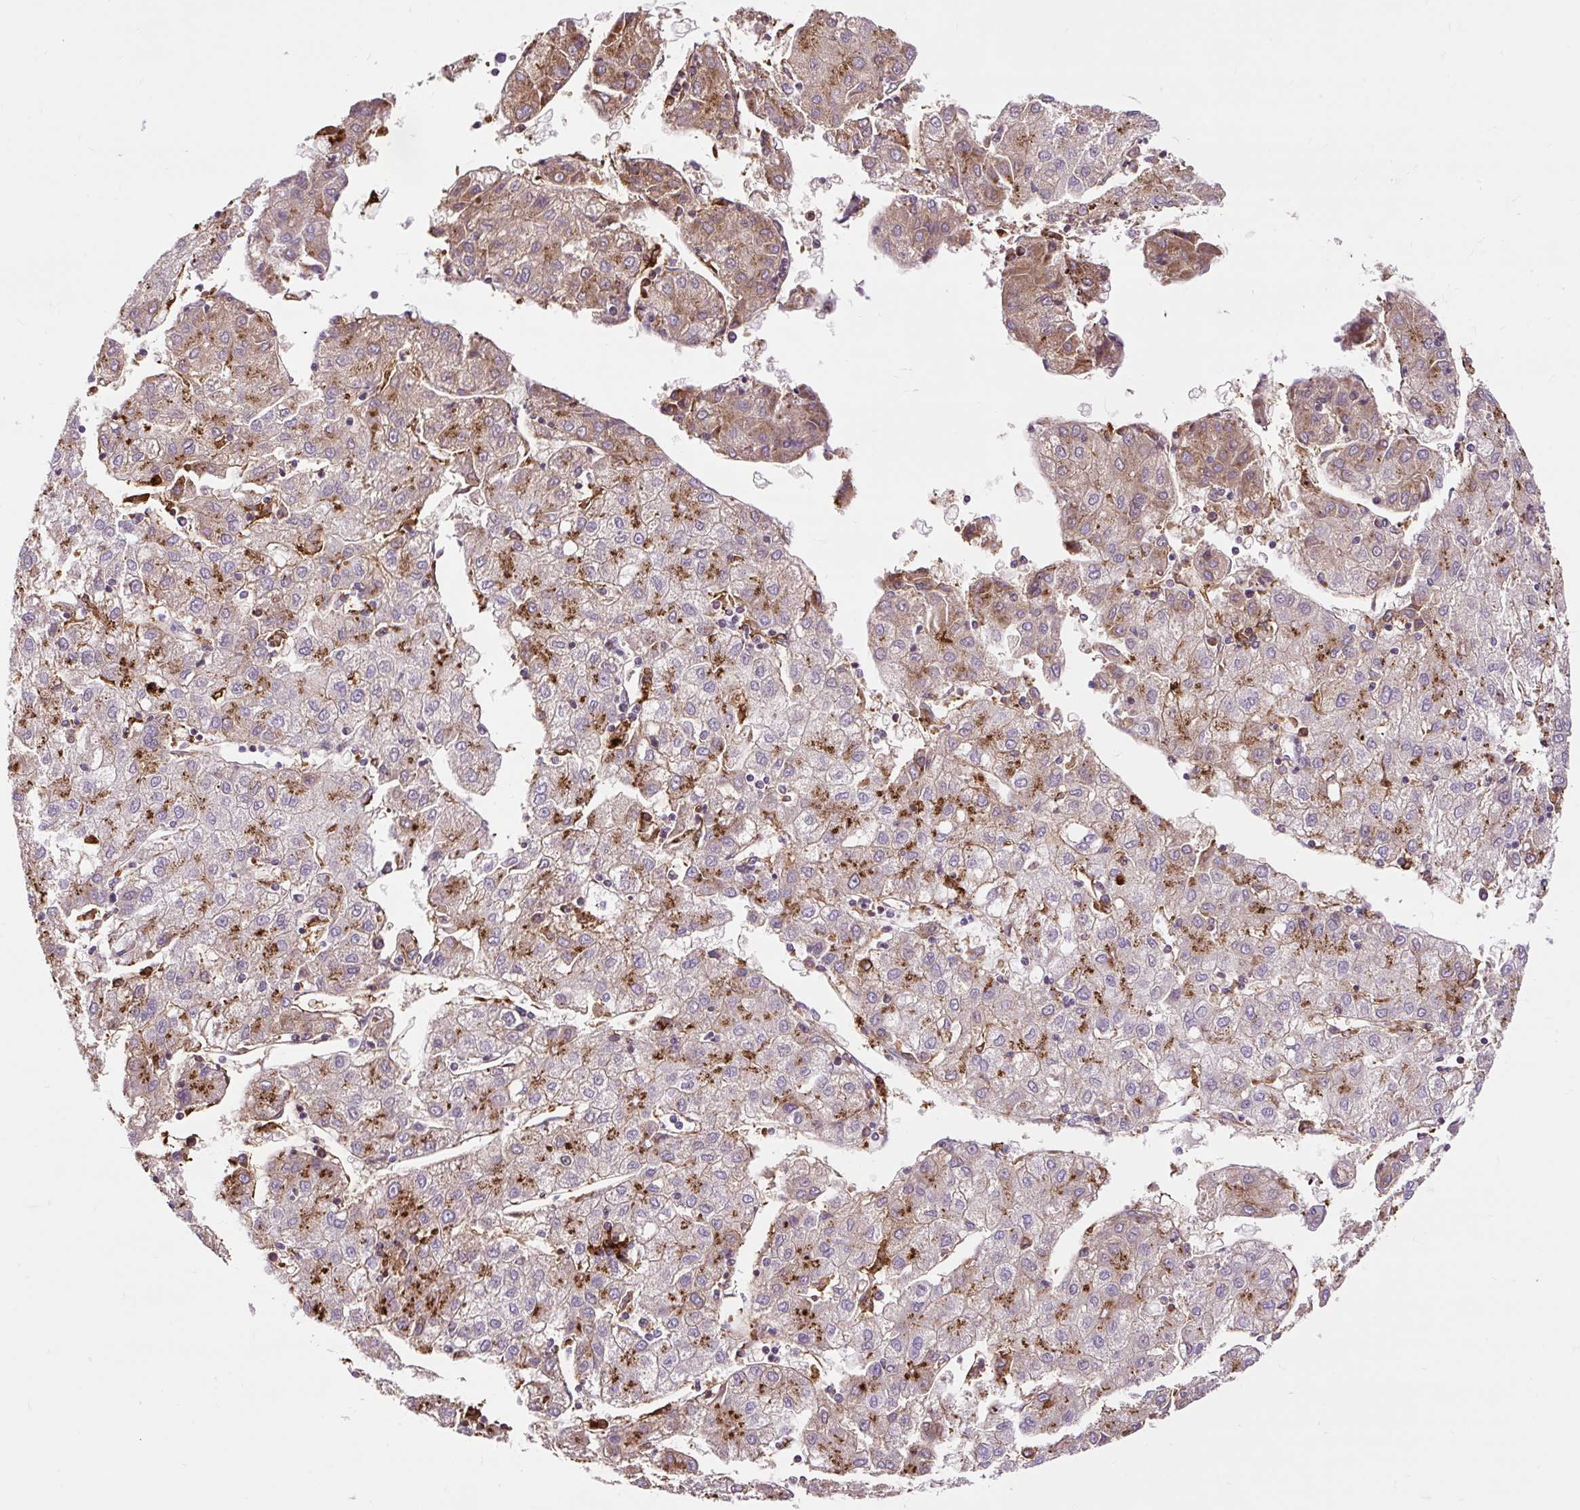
{"staining": {"intensity": "moderate", "quantity": "25%-75%", "location": "cytoplasmic/membranous"}, "tissue": "liver cancer", "cell_type": "Tumor cells", "image_type": "cancer", "snomed": [{"axis": "morphology", "description": "Carcinoma, Hepatocellular, NOS"}, {"axis": "topography", "description": "Liver"}], "caption": "High-magnification brightfield microscopy of liver hepatocellular carcinoma stained with DAB (3,3'-diaminobenzidine) (brown) and counterstained with hematoxylin (blue). tumor cells exhibit moderate cytoplasmic/membranous positivity is appreciated in about25%-75% of cells.", "gene": "HLA-DRA", "patient": {"sex": "male", "age": 72}}